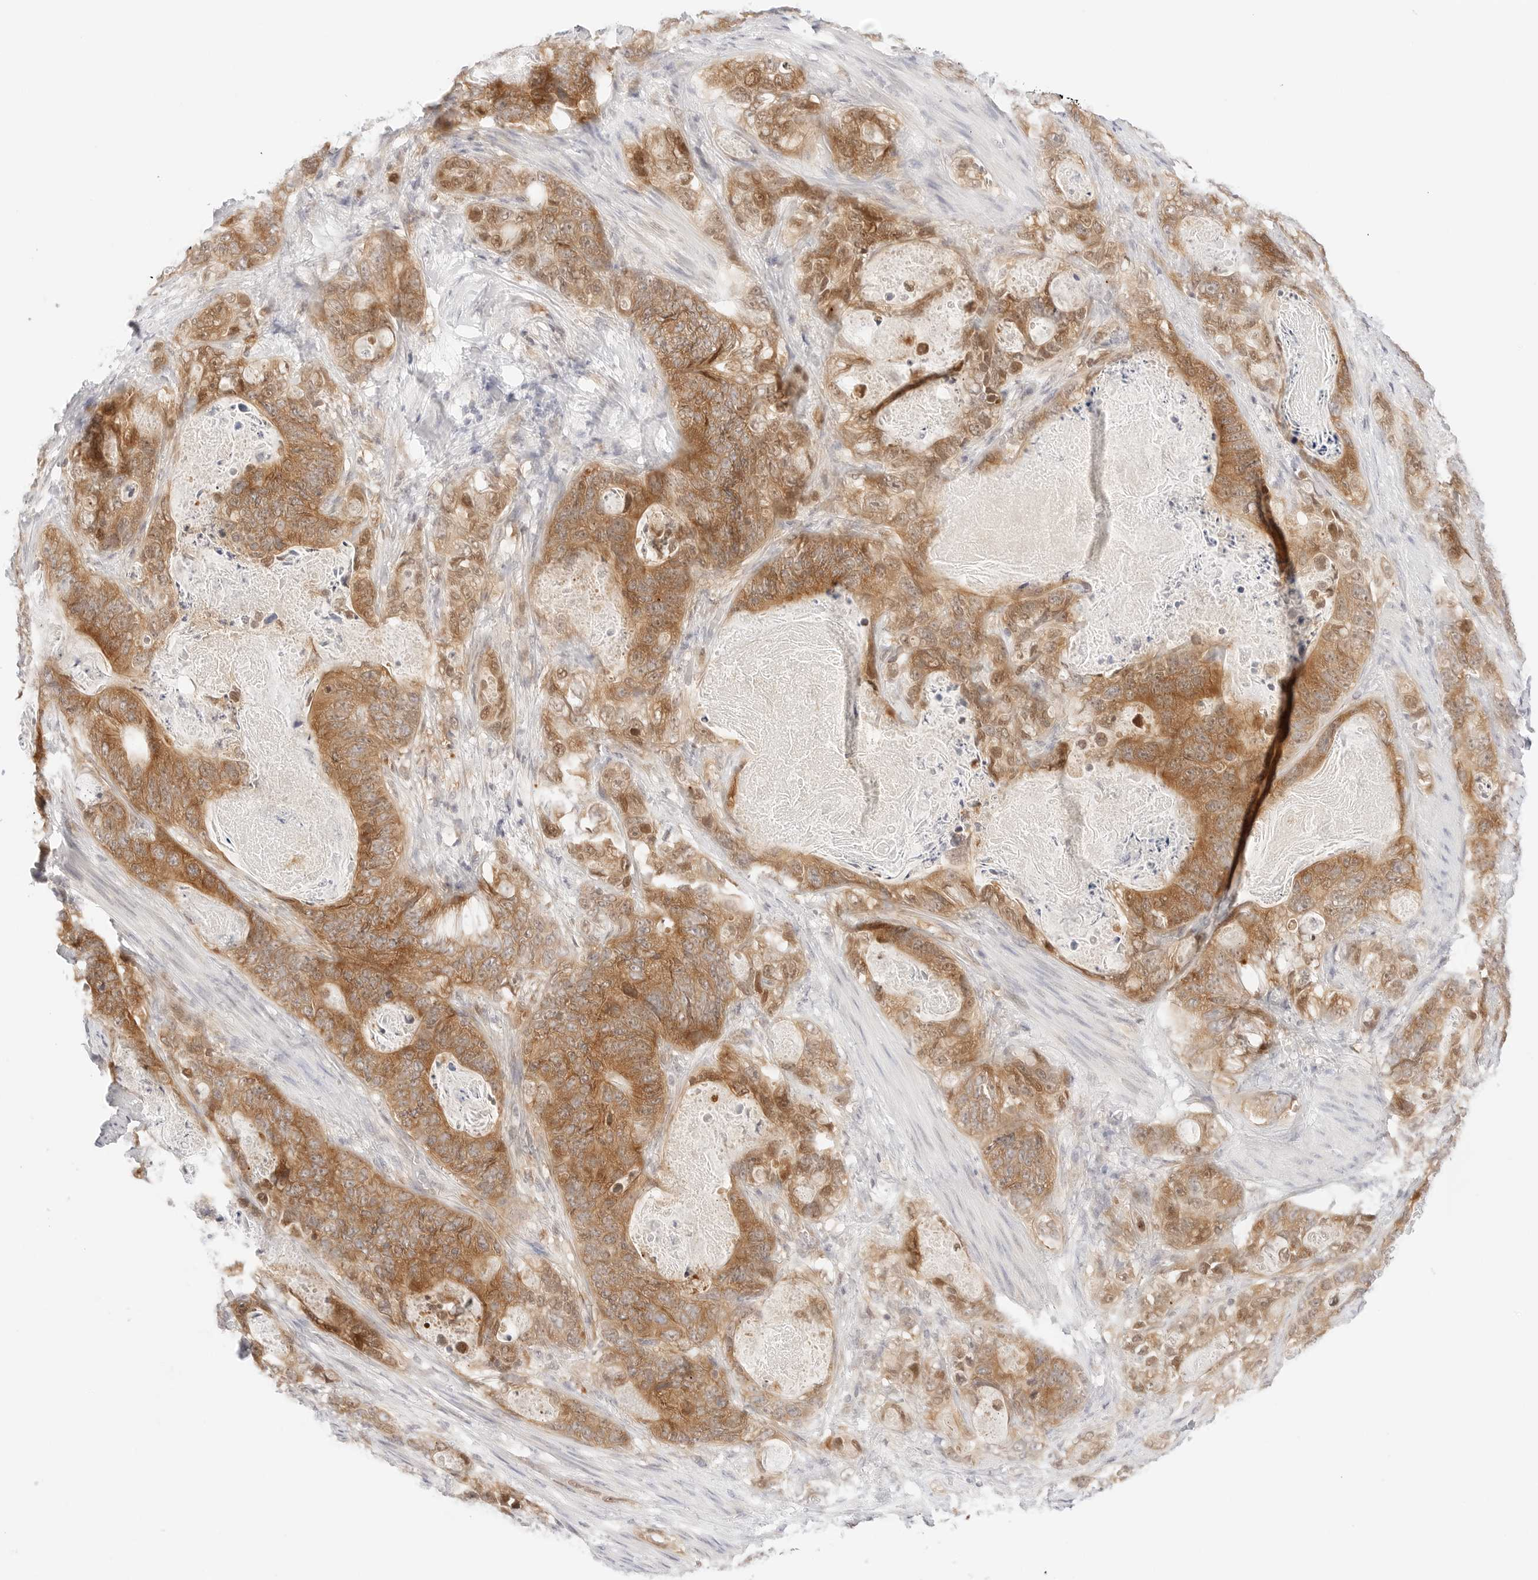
{"staining": {"intensity": "moderate", "quantity": ">75%", "location": "cytoplasmic/membranous"}, "tissue": "stomach cancer", "cell_type": "Tumor cells", "image_type": "cancer", "snomed": [{"axis": "morphology", "description": "Normal tissue, NOS"}, {"axis": "morphology", "description": "Adenocarcinoma, NOS"}, {"axis": "topography", "description": "Stomach"}], "caption": "Adenocarcinoma (stomach) stained with immunohistochemistry (IHC) shows moderate cytoplasmic/membranous expression in about >75% of tumor cells.", "gene": "ERO1B", "patient": {"sex": "female", "age": 89}}